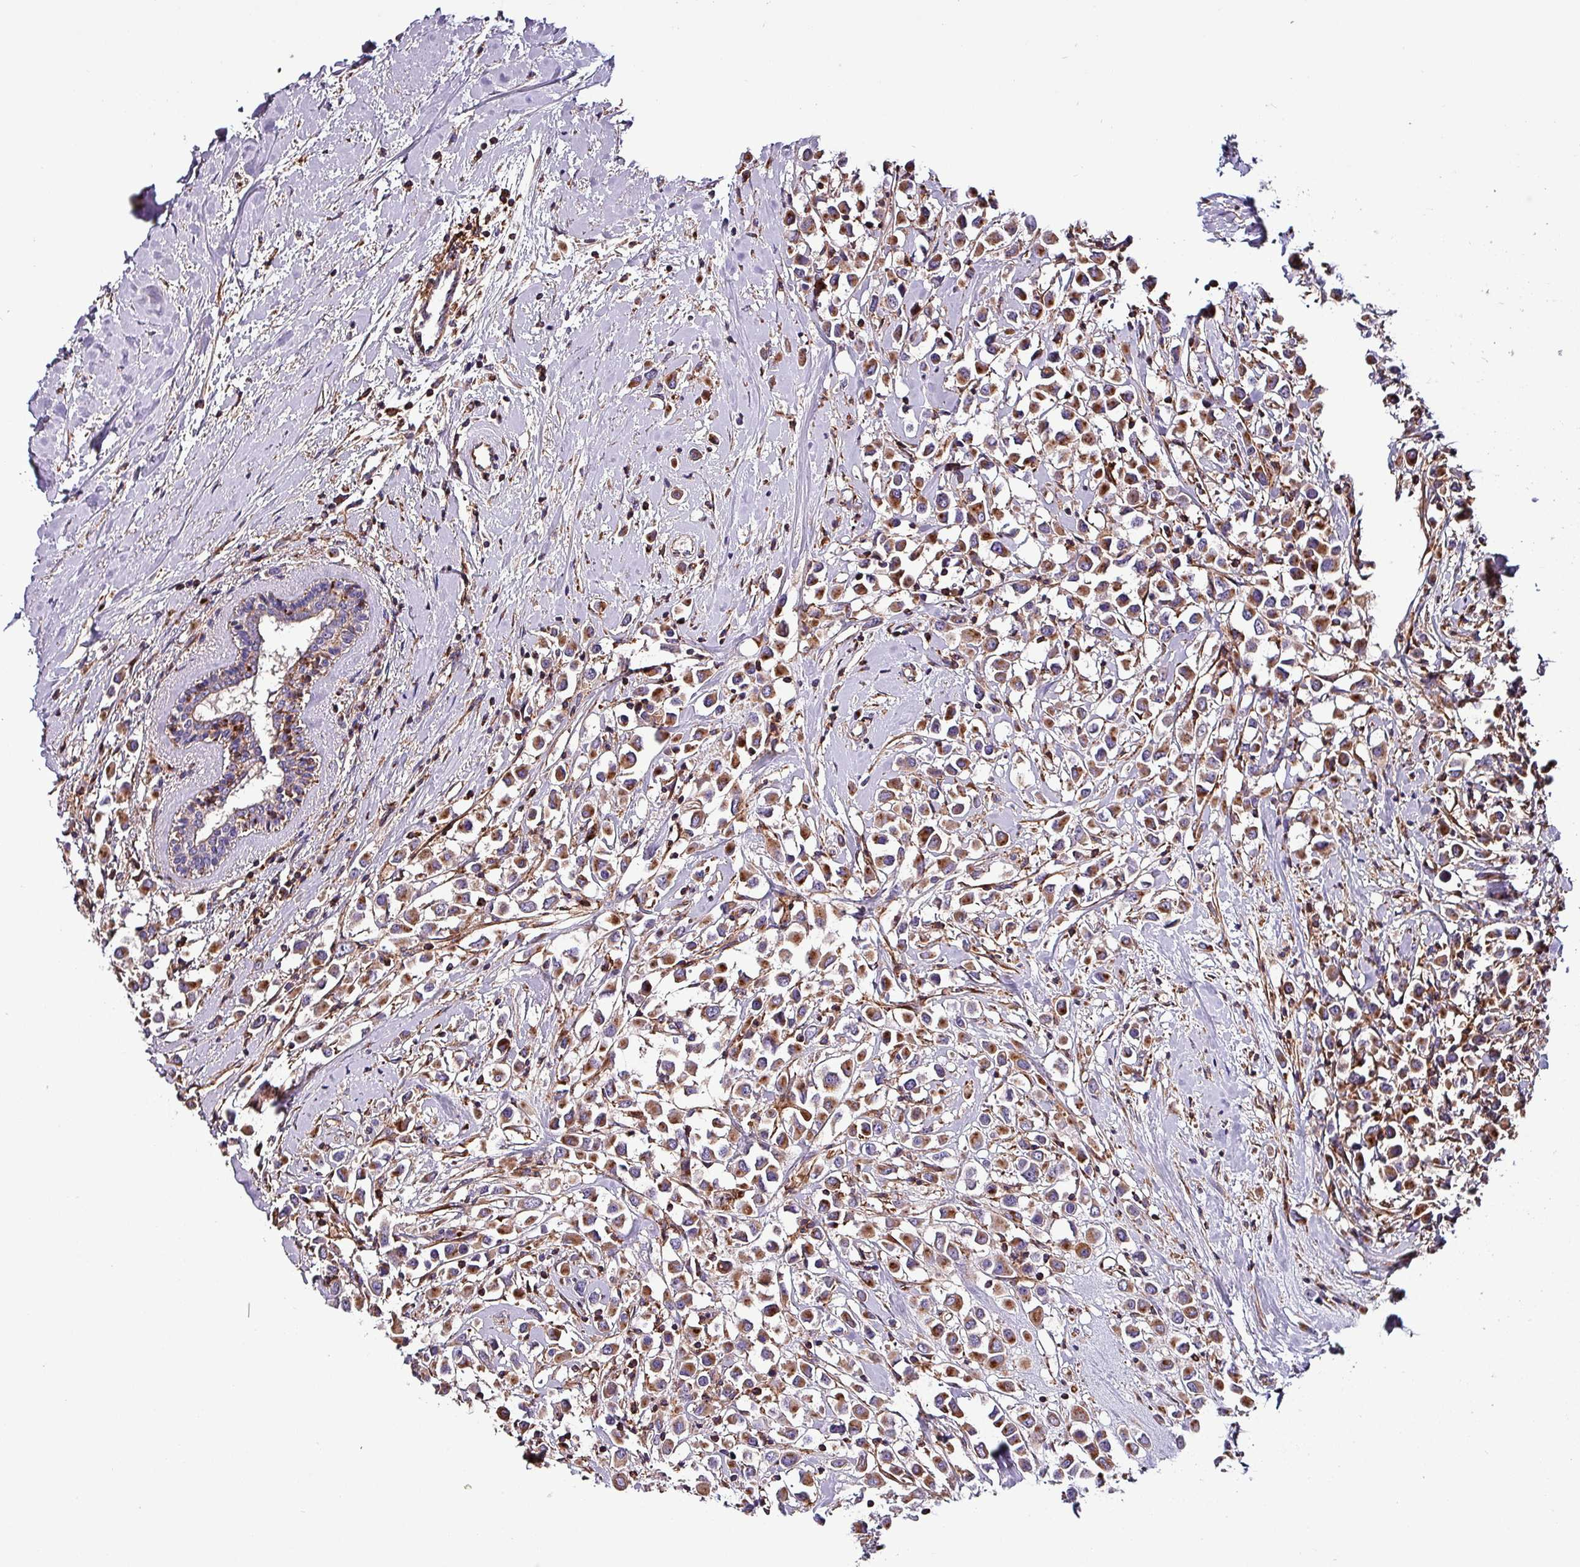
{"staining": {"intensity": "moderate", "quantity": ">75%", "location": "cytoplasmic/membranous"}, "tissue": "breast cancer", "cell_type": "Tumor cells", "image_type": "cancer", "snomed": [{"axis": "morphology", "description": "Duct carcinoma"}, {"axis": "topography", "description": "Breast"}], "caption": "IHC histopathology image of breast cancer (intraductal carcinoma) stained for a protein (brown), which demonstrates medium levels of moderate cytoplasmic/membranous staining in about >75% of tumor cells.", "gene": "VAMP4", "patient": {"sex": "female", "age": 87}}